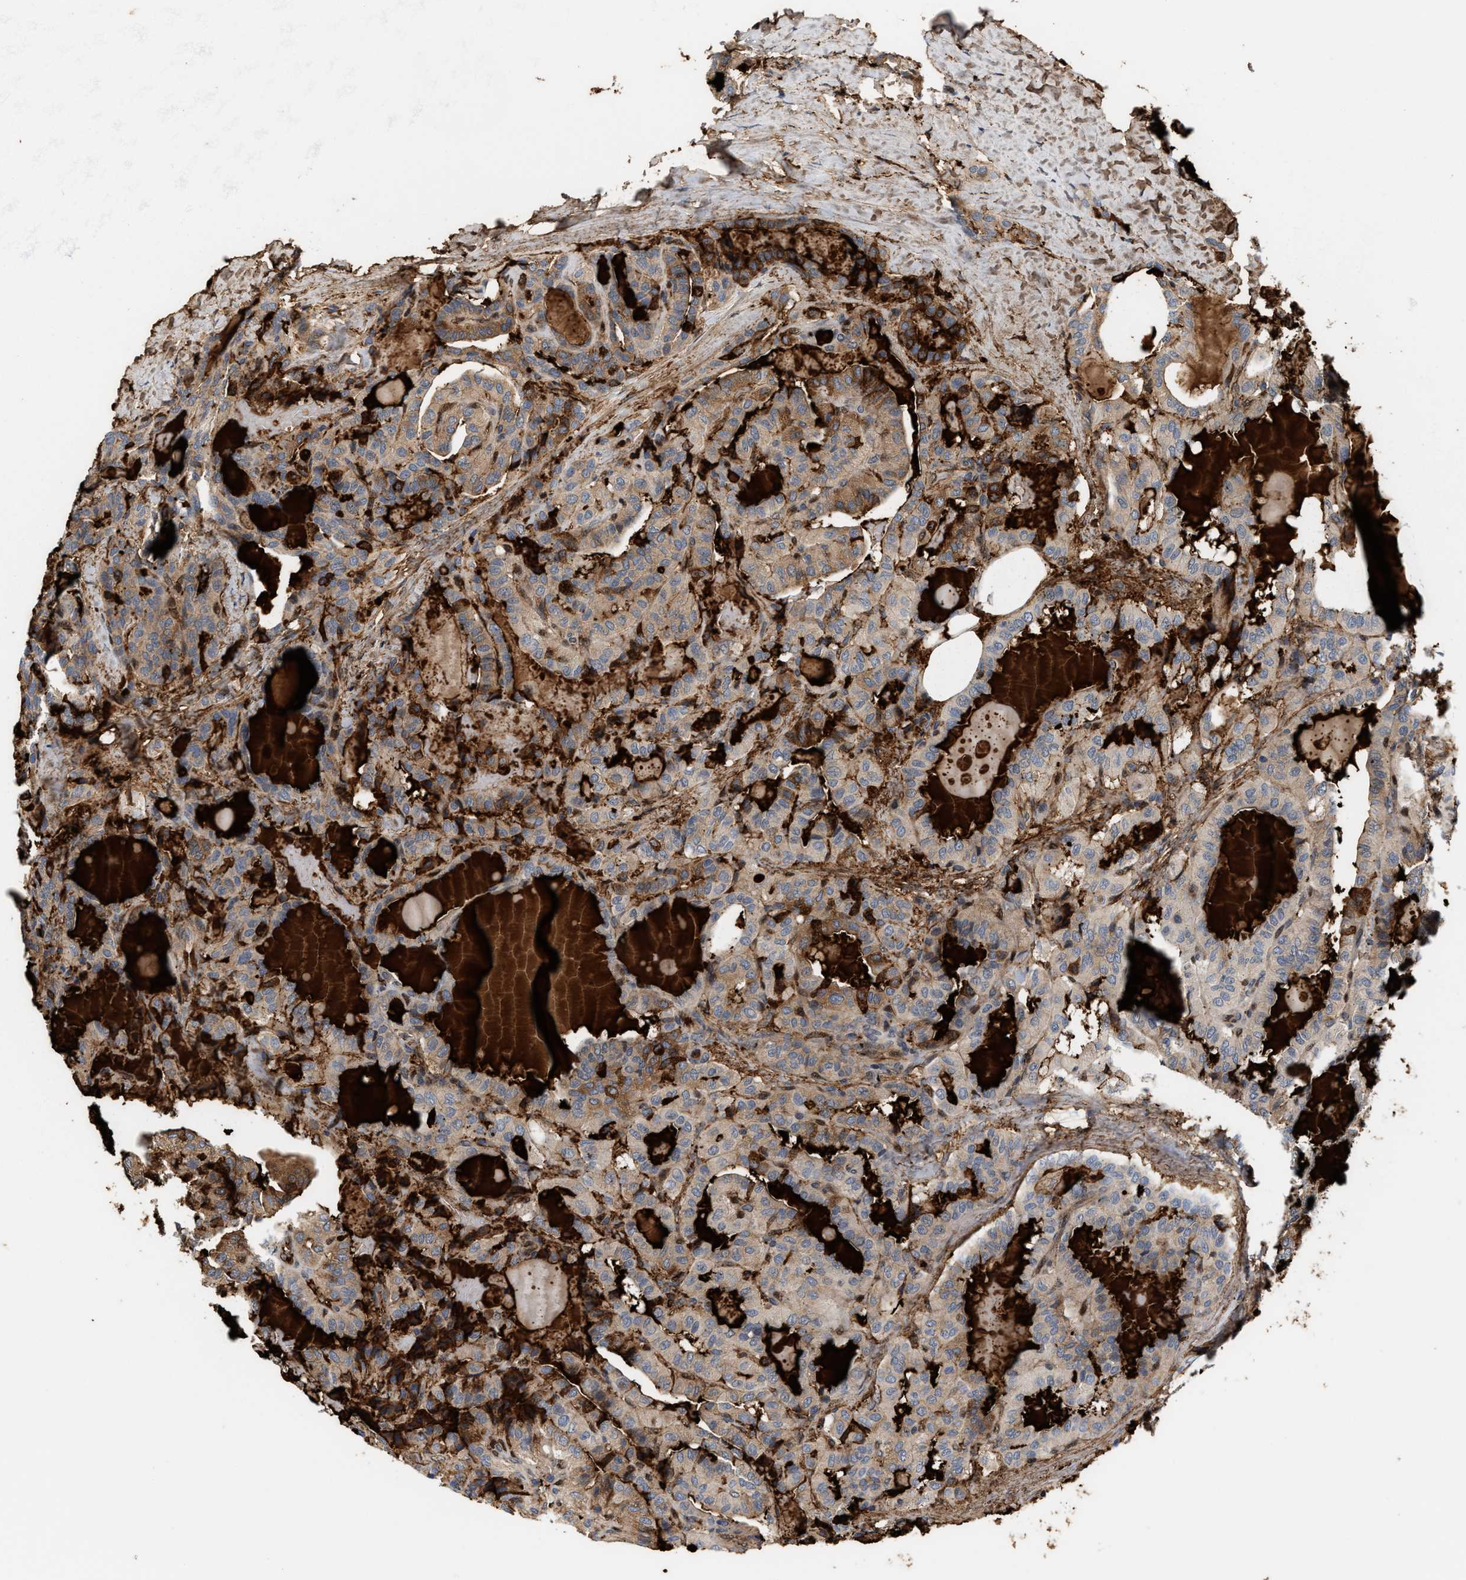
{"staining": {"intensity": "weak", "quantity": ">75%", "location": "cytoplasmic/membranous"}, "tissue": "thyroid cancer", "cell_type": "Tumor cells", "image_type": "cancer", "snomed": [{"axis": "morphology", "description": "Papillary adenocarcinoma, NOS"}, {"axis": "topography", "description": "Thyroid gland"}], "caption": "Thyroid cancer (papillary adenocarcinoma) stained for a protein reveals weak cytoplasmic/membranous positivity in tumor cells.", "gene": "TCF4", "patient": {"sex": "male", "age": 77}}